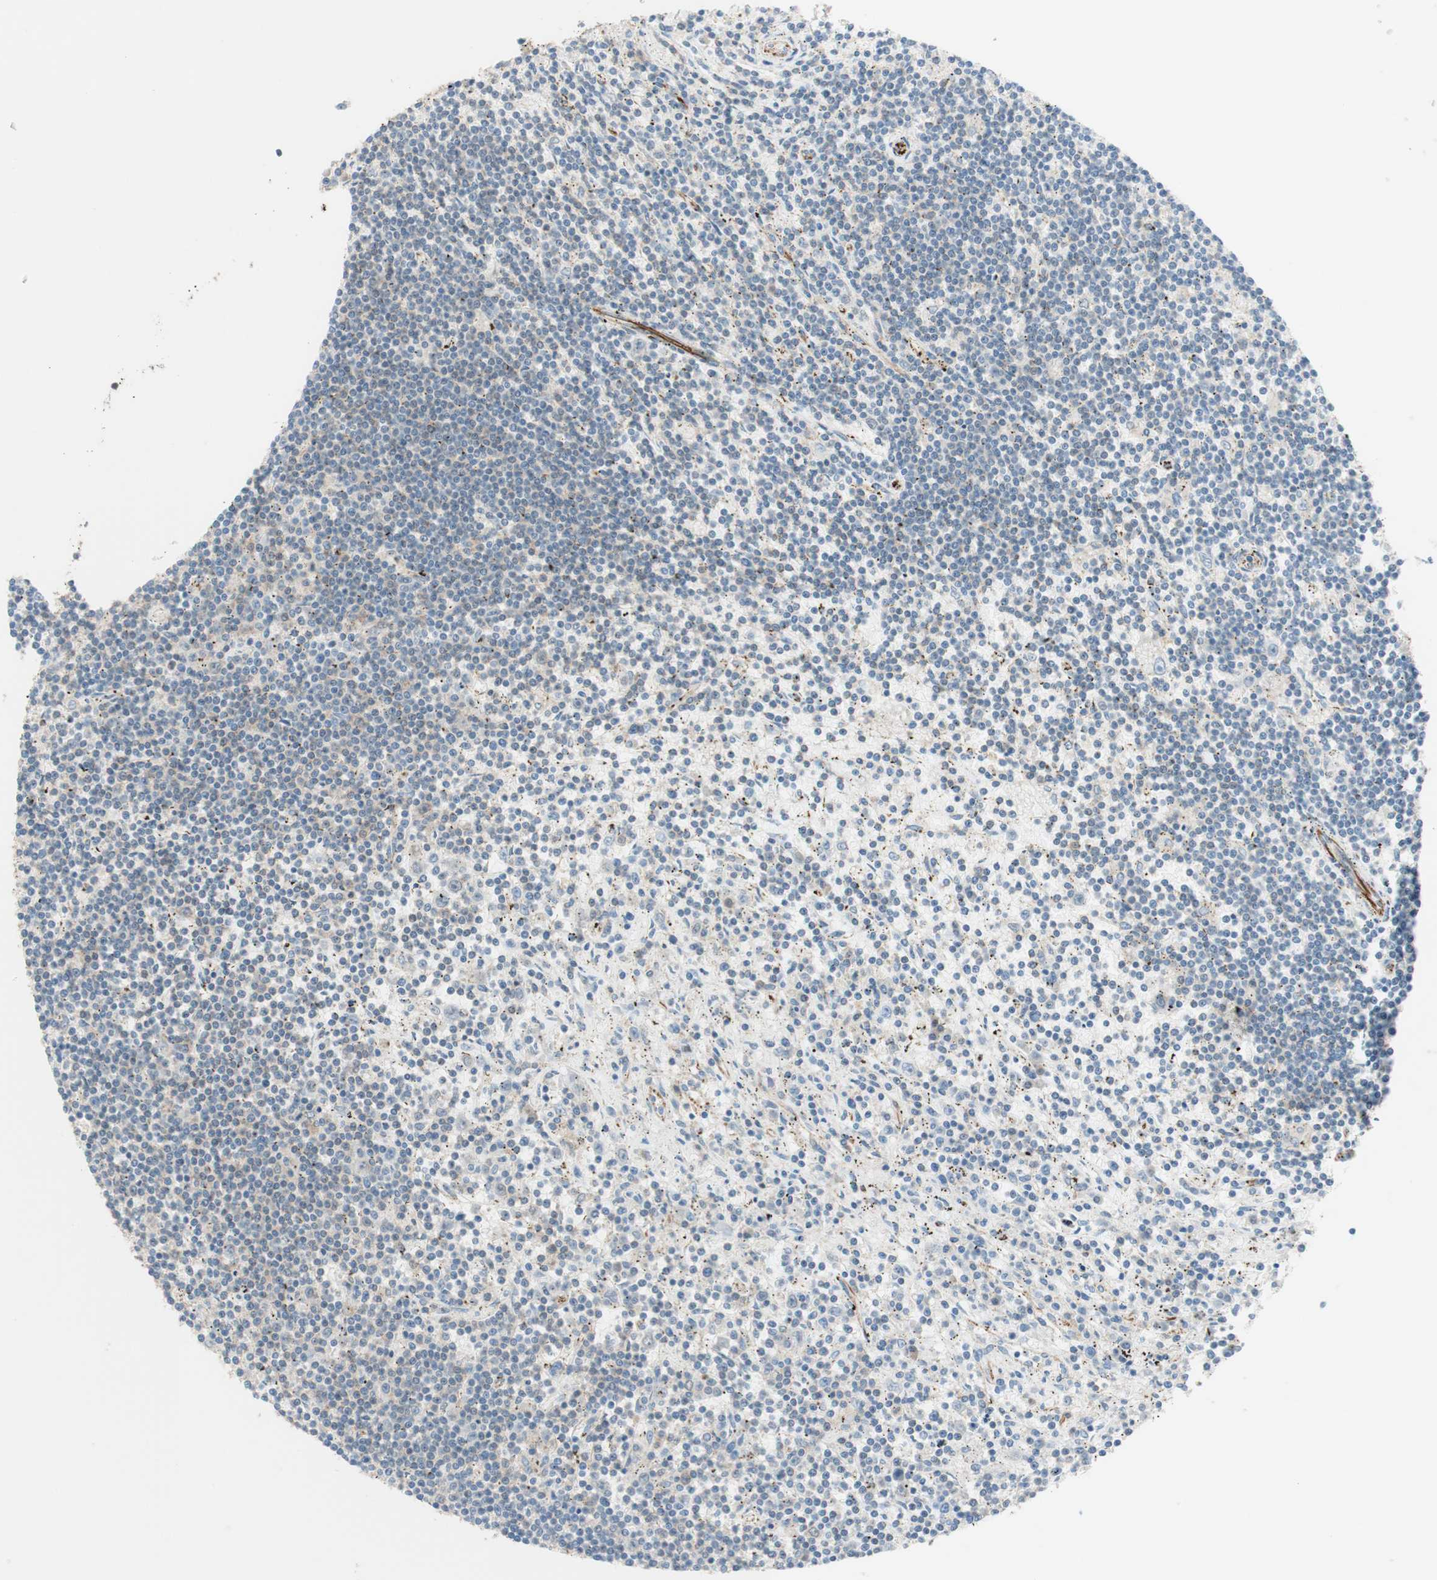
{"staining": {"intensity": "weak", "quantity": "25%-75%", "location": "cytoplasmic/membranous"}, "tissue": "lymphoma", "cell_type": "Tumor cells", "image_type": "cancer", "snomed": [{"axis": "morphology", "description": "Malignant lymphoma, non-Hodgkin's type, Low grade"}, {"axis": "topography", "description": "Spleen"}], "caption": "Immunohistochemical staining of human lymphoma displays weak cytoplasmic/membranous protein staining in about 25%-75% of tumor cells.", "gene": "POU2AF1", "patient": {"sex": "male", "age": 76}}